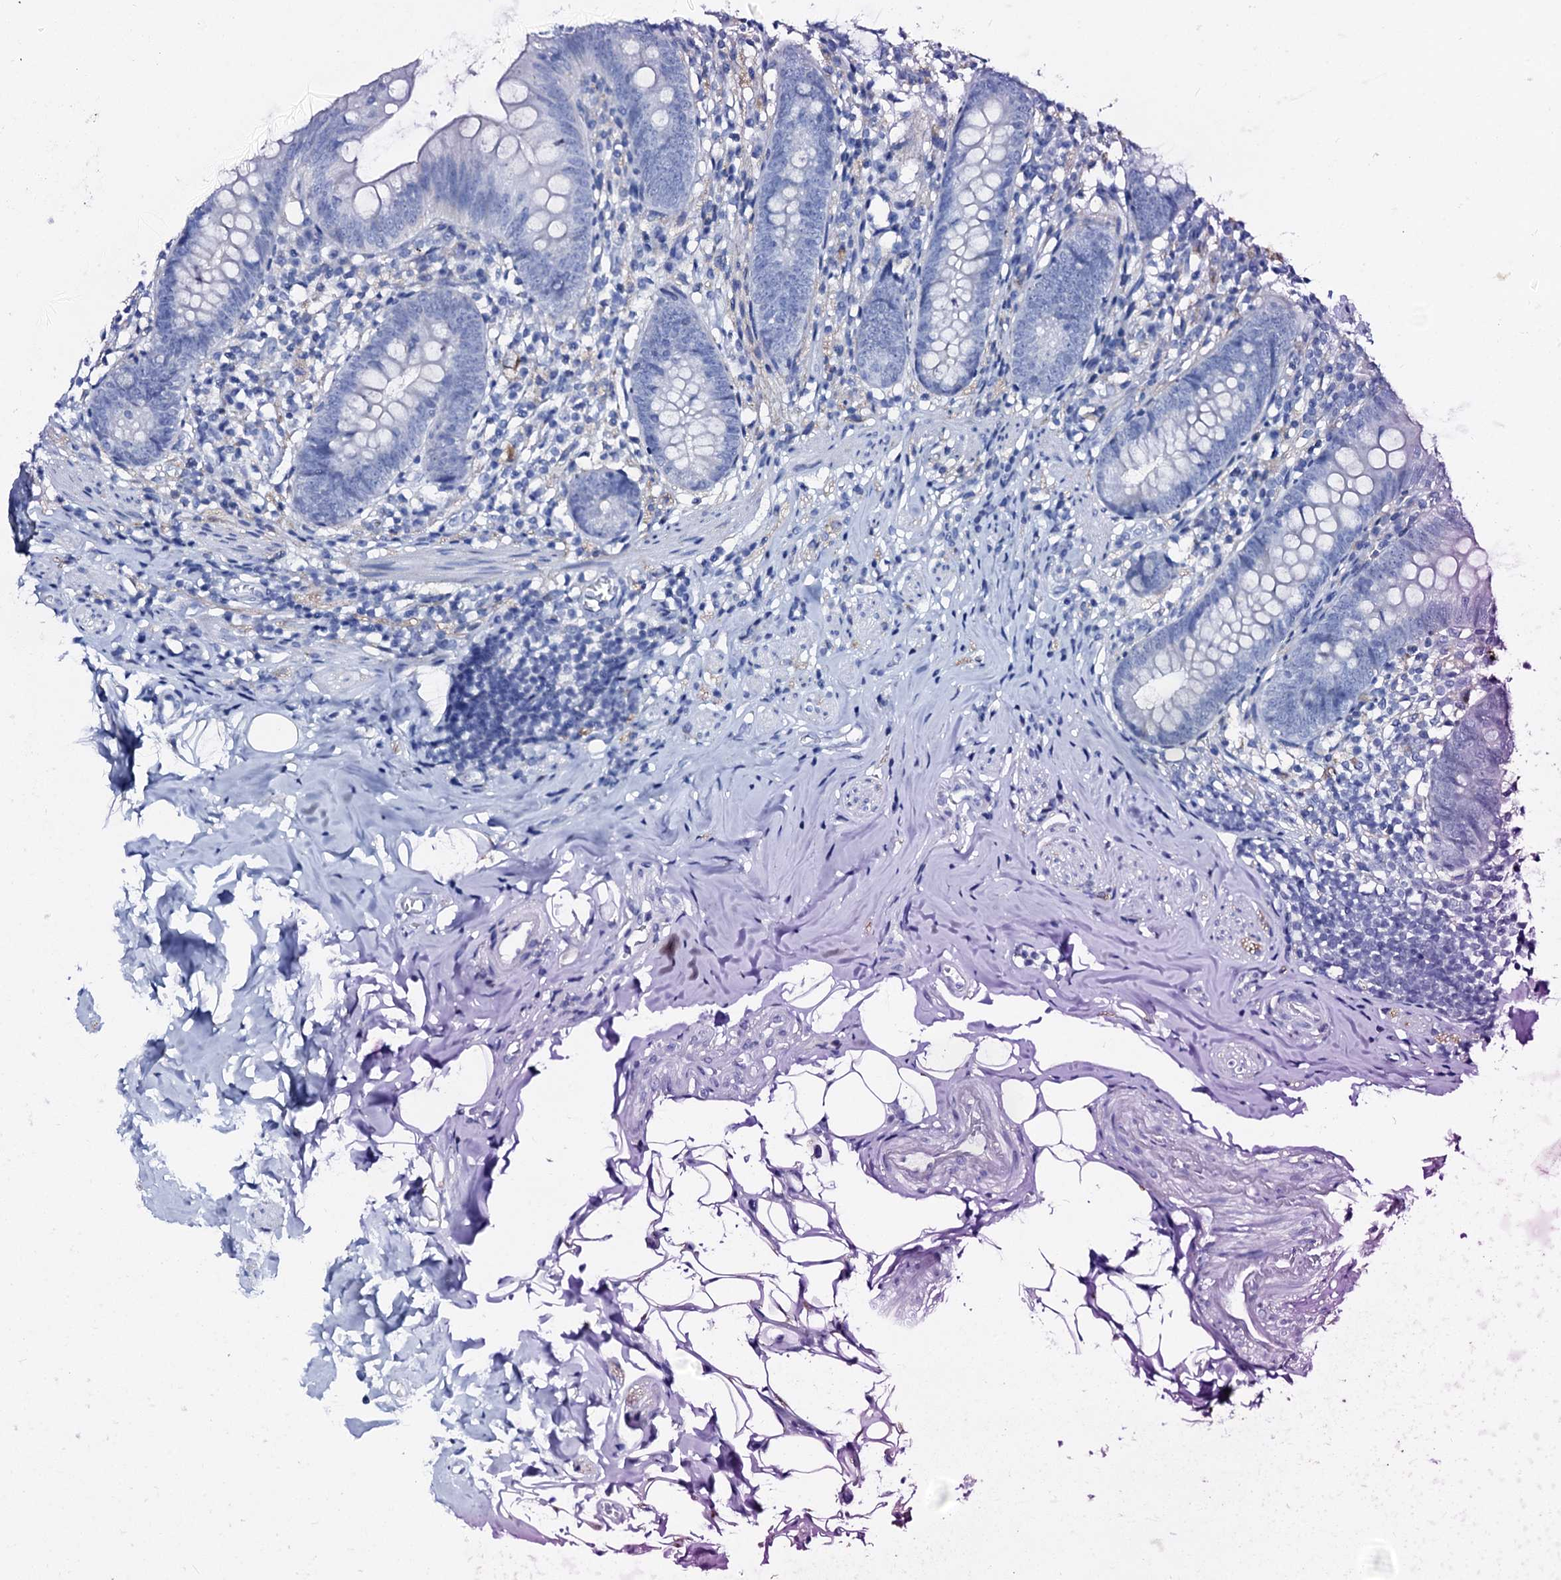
{"staining": {"intensity": "negative", "quantity": "none", "location": "none"}, "tissue": "appendix", "cell_type": "Glandular cells", "image_type": "normal", "snomed": [{"axis": "morphology", "description": "Normal tissue, NOS"}, {"axis": "topography", "description": "Appendix"}], "caption": "The image displays no staining of glandular cells in unremarkable appendix.", "gene": "AMER2", "patient": {"sex": "female", "age": 62}}